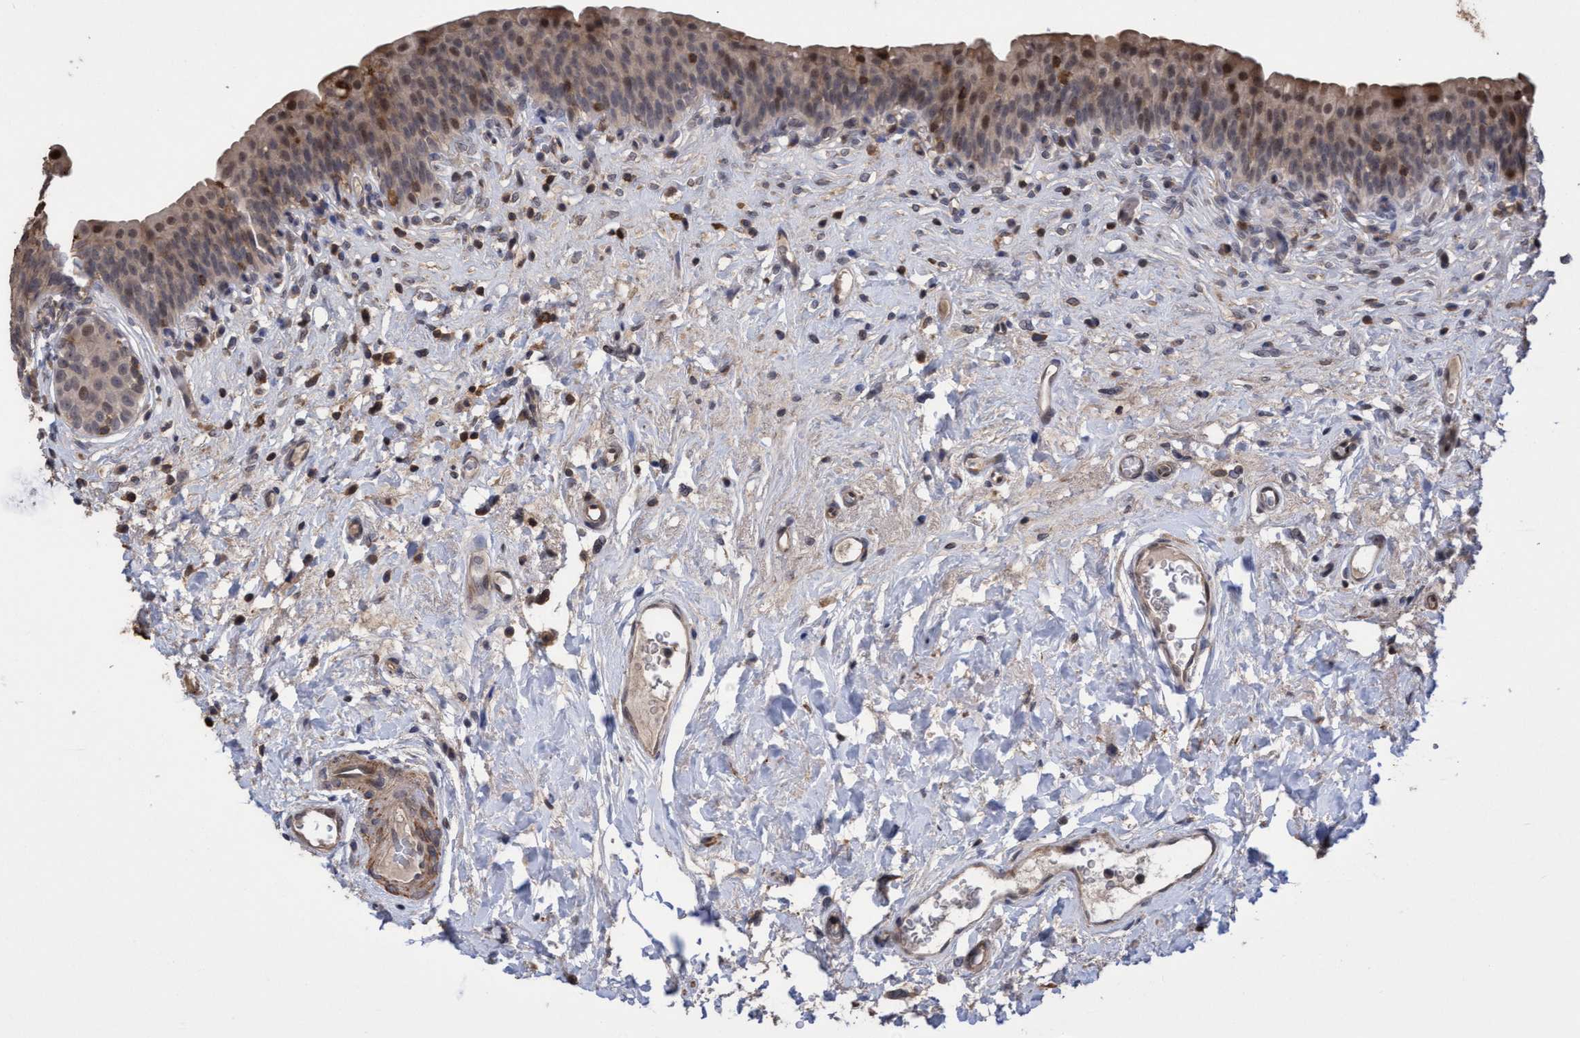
{"staining": {"intensity": "moderate", "quantity": ">75%", "location": "cytoplasmic/membranous,nuclear"}, "tissue": "urinary bladder", "cell_type": "Urothelial cells", "image_type": "normal", "snomed": [{"axis": "morphology", "description": "Normal tissue, NOS"}, {"axis": "topography", "description": "Urinary bladder"}], "caption": "Immunohistochemistry micrograph of benign human urinary bladder stained for a protein (brown), which reveals medium levels of moderate cytoplasmic/membranous,nuclear staining in approximately >75% of urothelial cells.", "gene": "SLBP", "patient": {"sex": "male", "age": 83}}